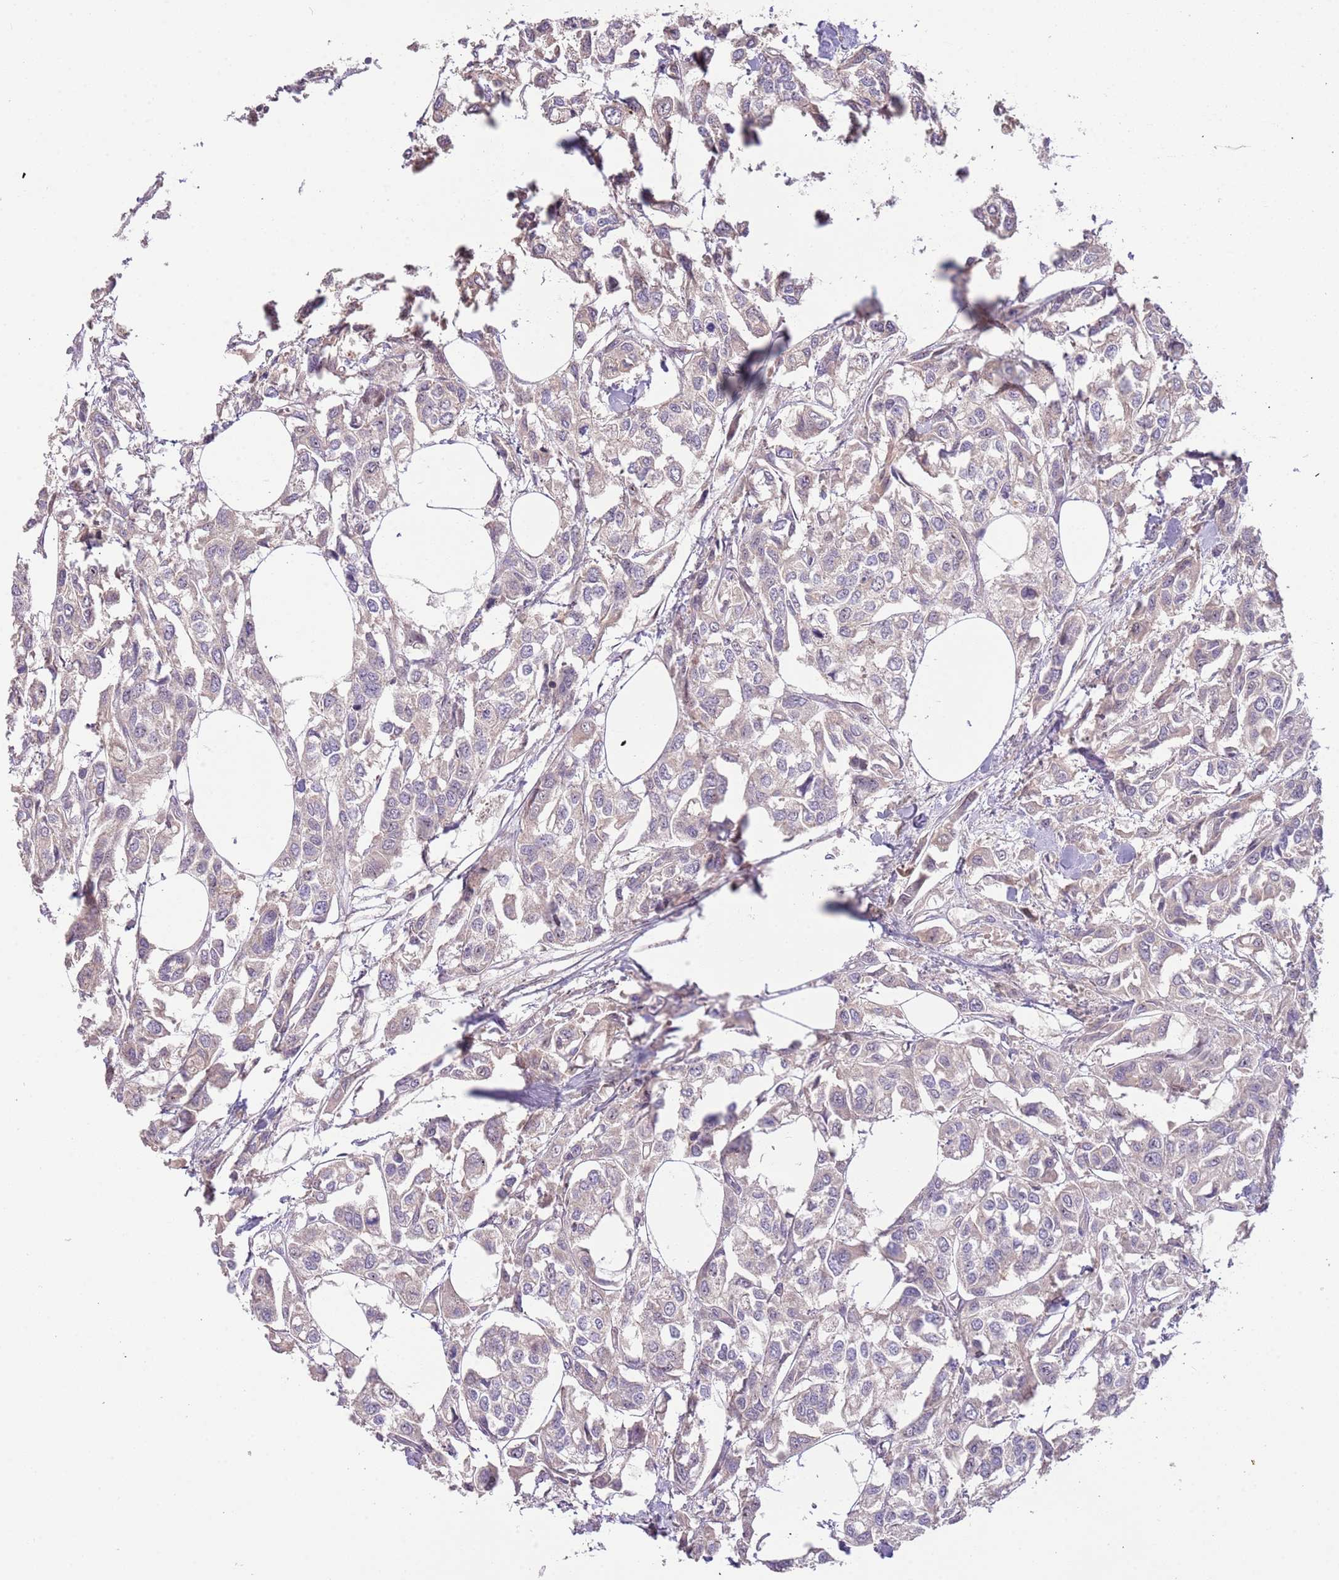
{"staining": {"intensity": "negative", "quantity": "none", "location": "none"}, "tissue": "urothelial cancer", "cell_type": "Tumor cells", "image_type": "cancer", "snomed": [{"axis": "morphology", "description": "Urothelial carcinoma, High grade"}, {"axis": "topography", "description": "Urinary bladder"}], "caption": "Urothelial cancer was stained to show a protein in brown. There is no significant staining in tumor cells.", "gene": "TRAPPC6B", "patient": {"sex": "male", "age": 67}}